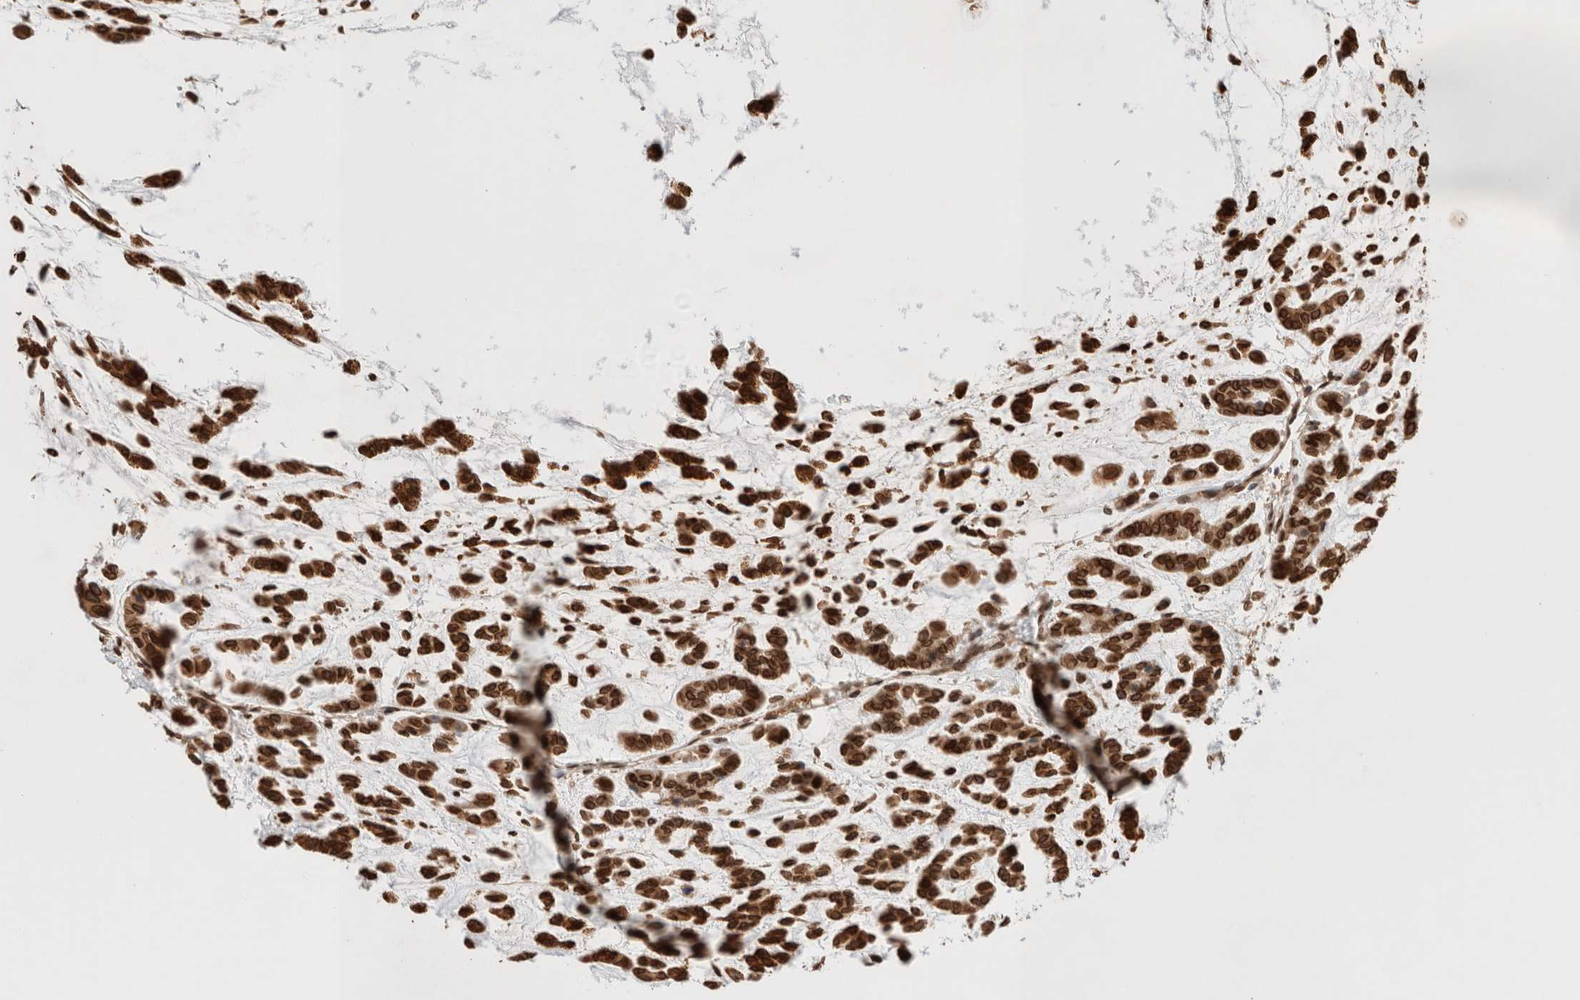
{"staining": {"intensity": "strong", "quantity": ">75%", "location": "cytoplasmic/membranous,nuclear"}, "tissue": "head and neck cancer", "cell_type": "Tumor cells", "image_type": "cancer", "snomed": [{"axis": "morphology", "description": "Adenocarcinoma, NOS"}, {"axis": "morphology", "description": "Adenoma, NOS"}, {"axis": "topography", "description": "Head-Neck"}], "caption": "A high amount of strong cytoplasmic/membranous and nuclear staining is present in about >75% of tumor cells in head and neck cancer (adenocarcinoma) tissue. (DAB (3,3'-diaminobenzidine) = brown stain, brightfield microscopy at high magnification).", "gene": "TPR", "patient": {"sex": "female", "age": 55}}